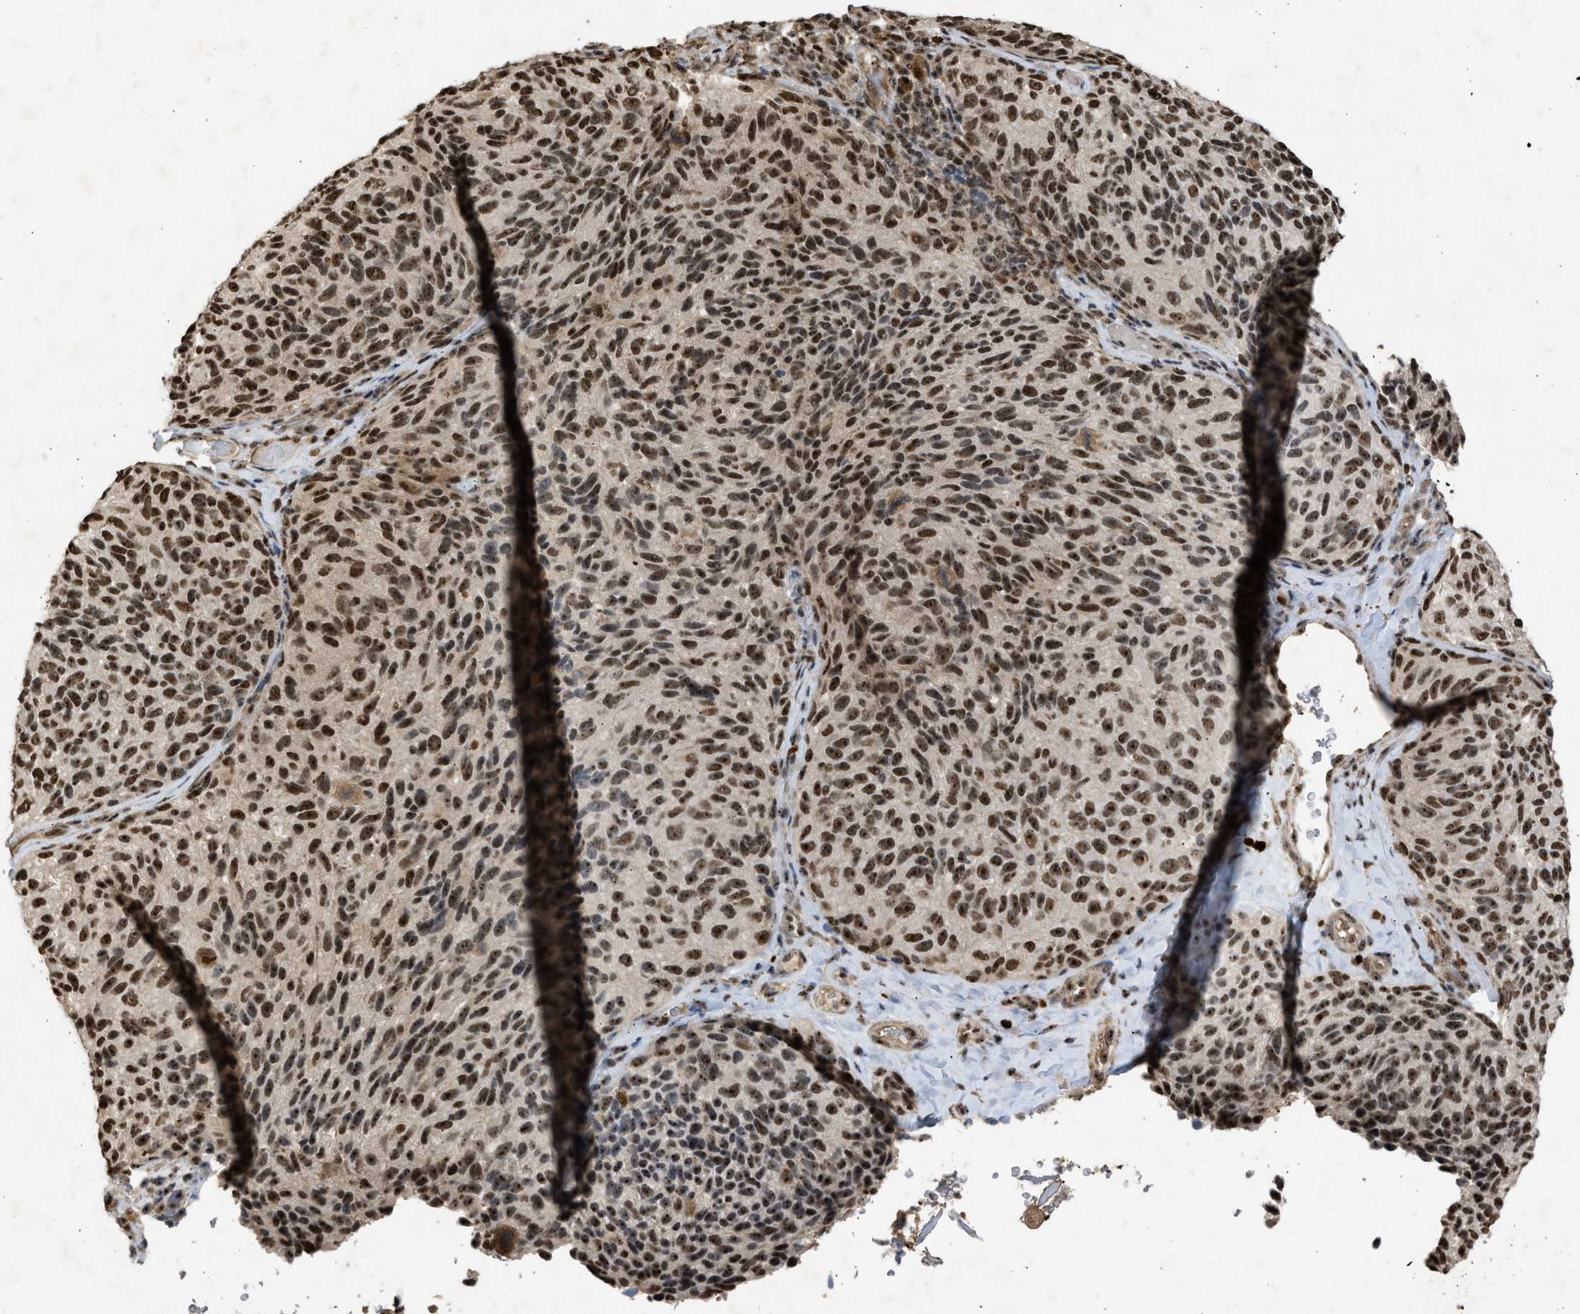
{"staining": {"intensity": "strong", "quantity": ">75%", "location": "nuclear"}, "tissue": "melanoma", "cell_type": "Tumor cells", "image_type": "cancer", "snomed": [{"axis": "morphology", "description": "Malignant melanoma, NOS"}, {"axis": "topography", "description": "Skin"}], "caption": "IHC of human melanoma shows high levels of strong nuclear staining in approximately >75% of tumor cells.", "gene": "TFDP2", "patient": {"sex": "female", "age": 73}}